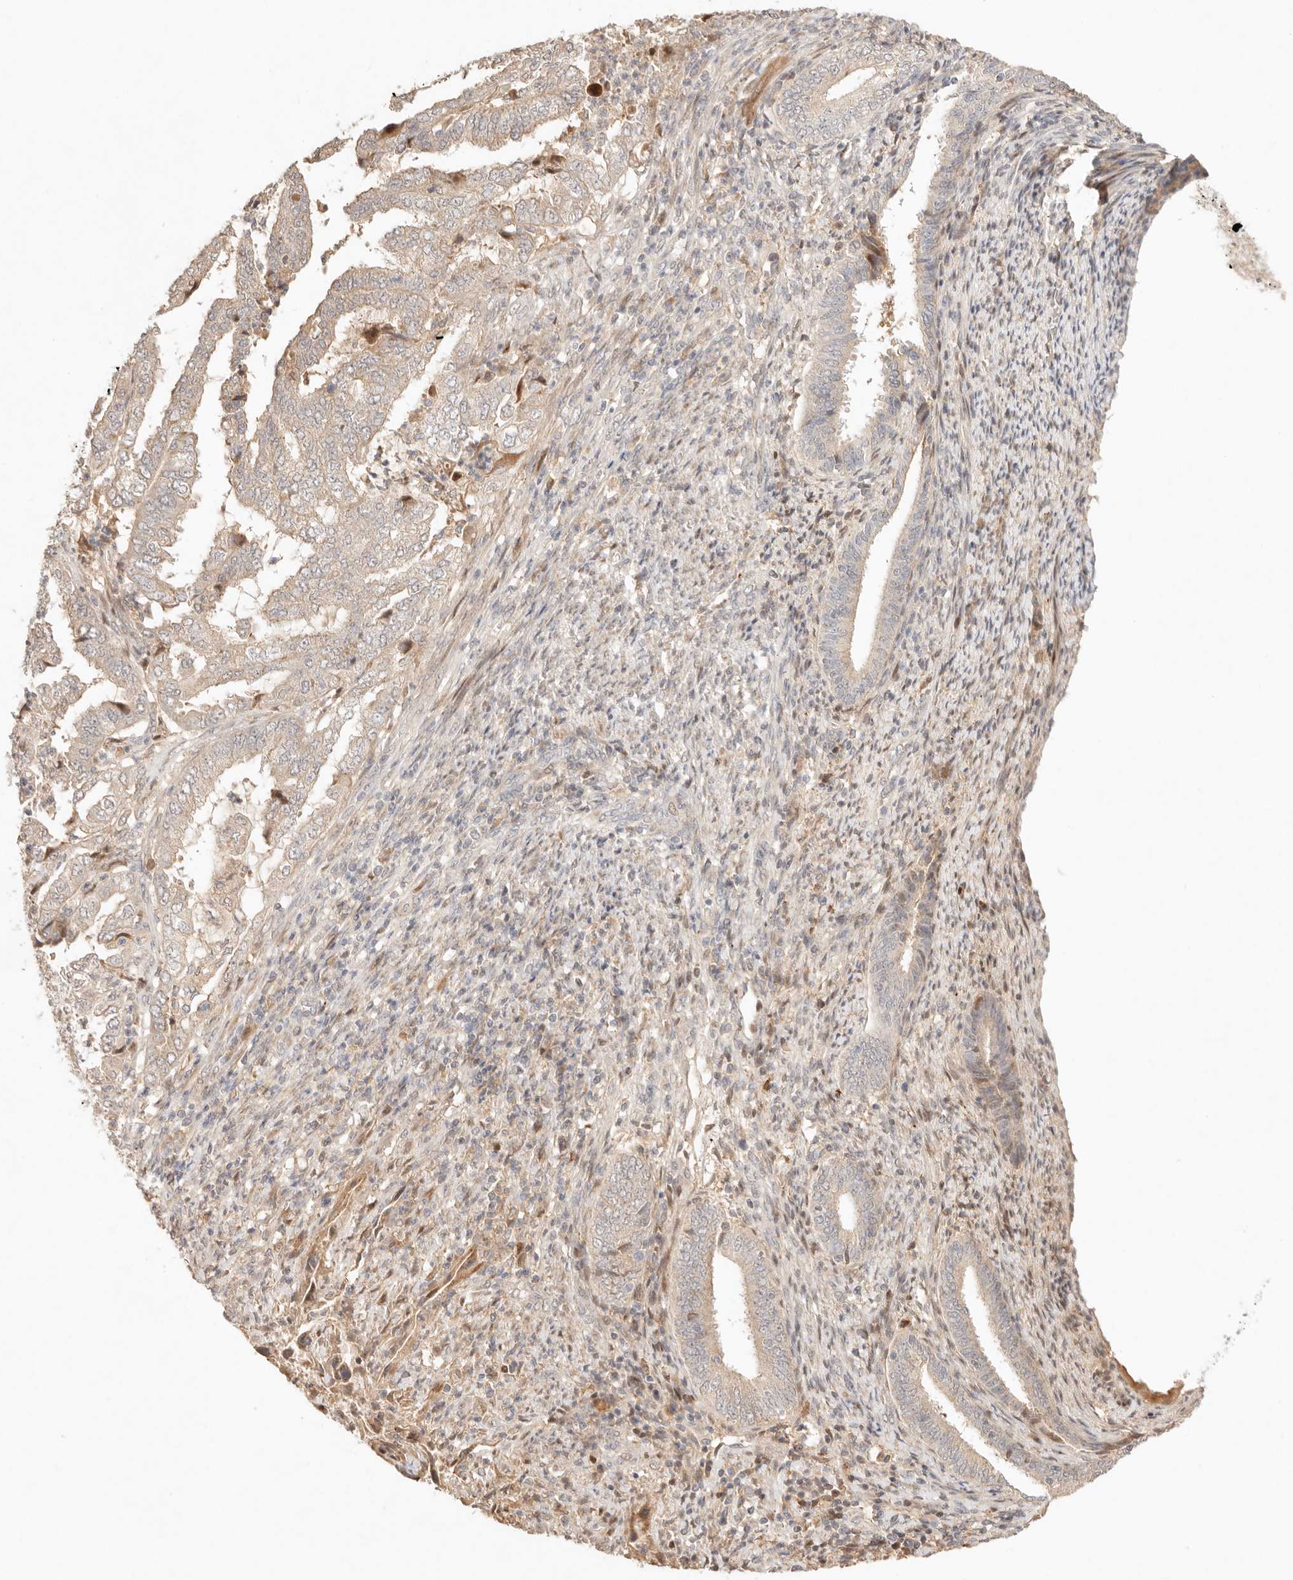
{"staining": {"intensity": "moderate", "quantity": "<25%", "location": "cytoplasmic/membranous"}, "tissue": "endometrial cancer", "cell_type": "Tumor cells", "image_type": "cancer", "snomed": [{"axis": "morphology", "description": "Adenocarcinoma, NOS"}, {"axis": "topography", "description": "Endometrium"}], "caption": "Human endometrial cancer stained for a protein (brown) shows moderate cytoplasmic/membranous positive expression in approximately <25% of tumor cells.", "gene": "PHLDA3", "patient": {"sex": "female", "age": 51}}